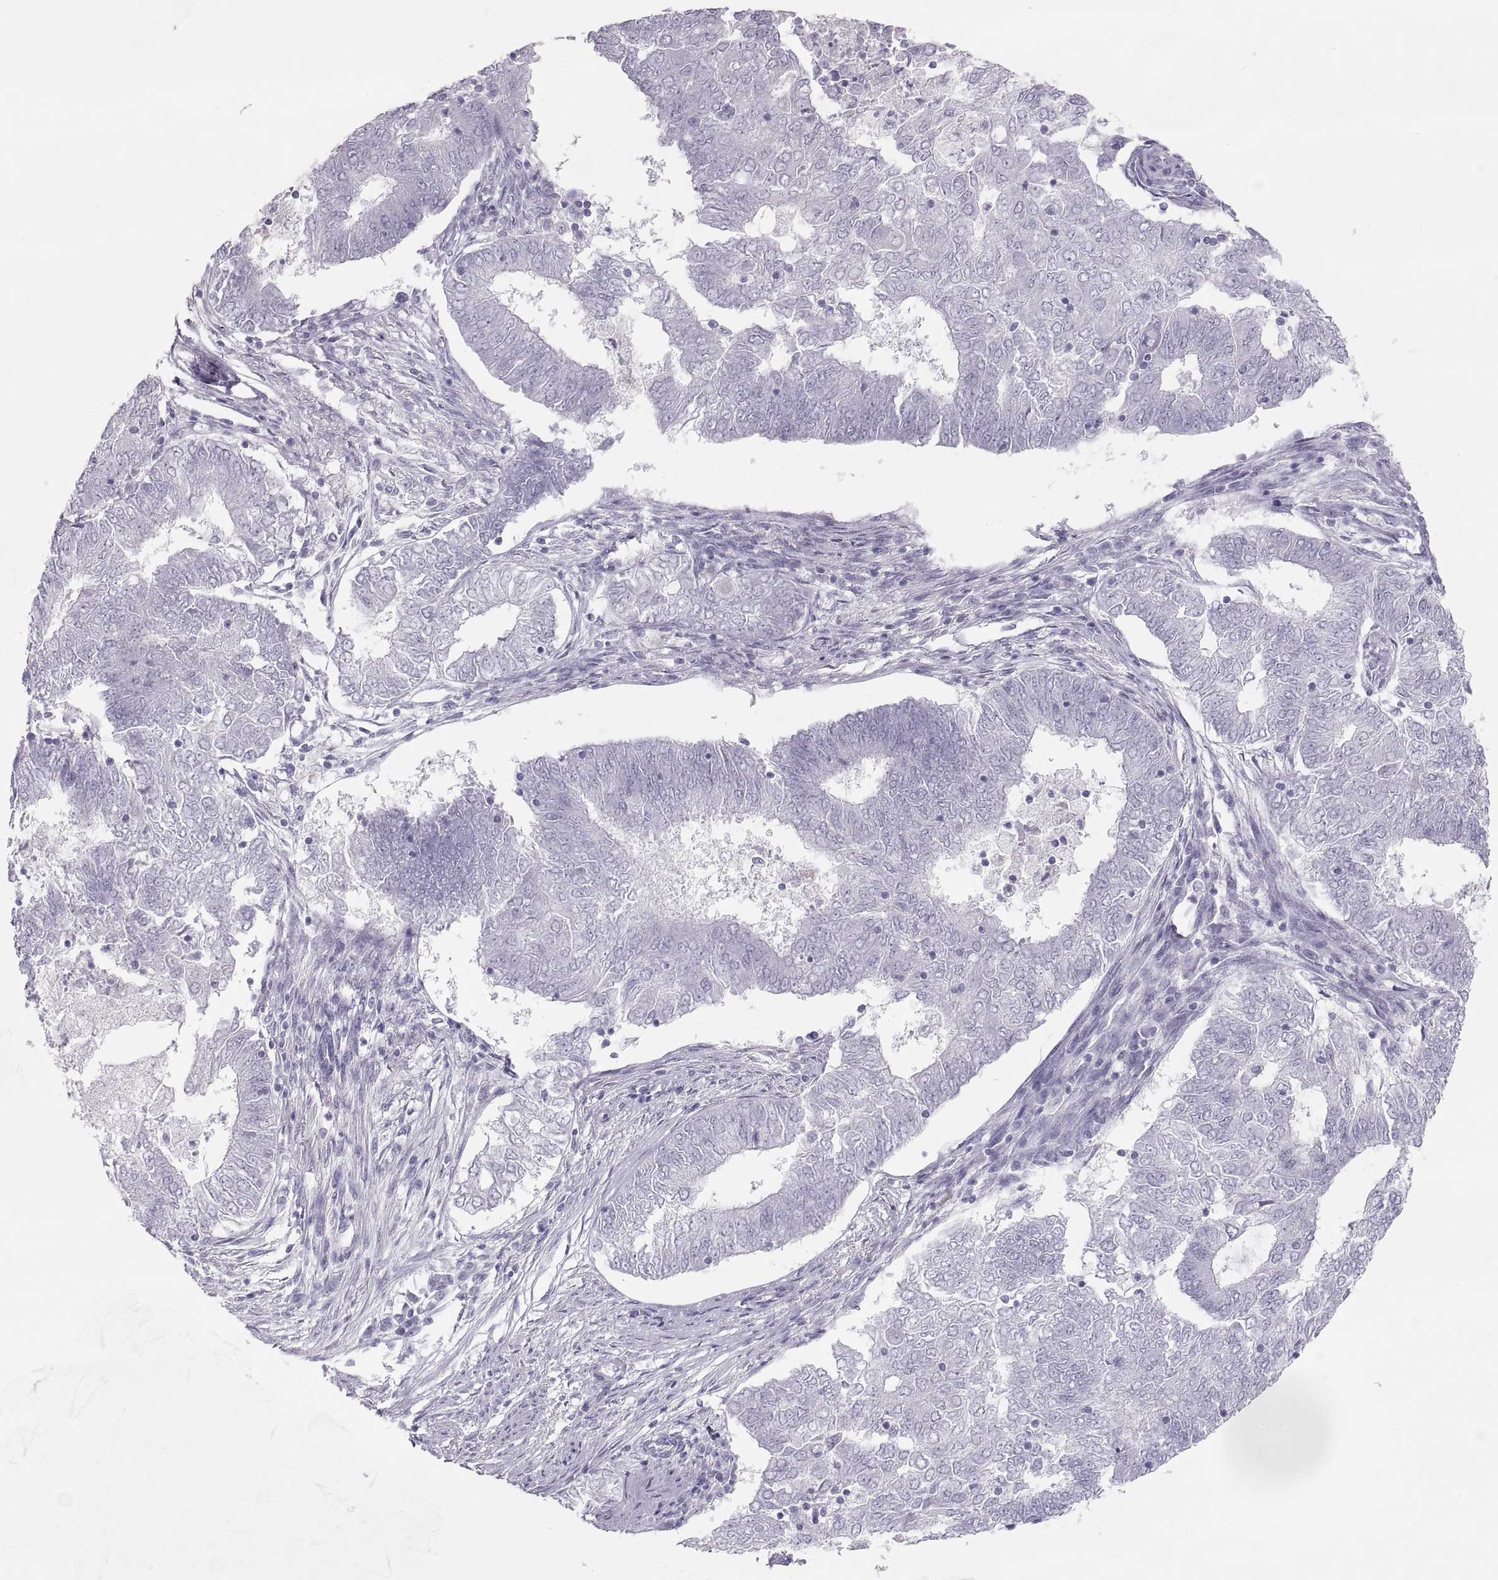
{"staining": {"intensity": "negative", "quantity": "none", "location": "none"}, "tissue": "endometrial cancer", "cell_type": "Tumor cells", "image_type": "cancer", "snomed": [{"axis": "morphology", "description": "Adenocarcinoma, NOS"}, {"axis": "topography", "description": "Endometrium"}], "caption": "There is no significant positivity in tumor cells of adenocarcinoma (endometrial). The staining was performed using DAB to visualize the protein expression in brown, while the nuclei were stained in blue with hematoxylin (Magnification: 20x).", "gene": "SEMG1", "patient": {"sex": "female", "age": 62}}